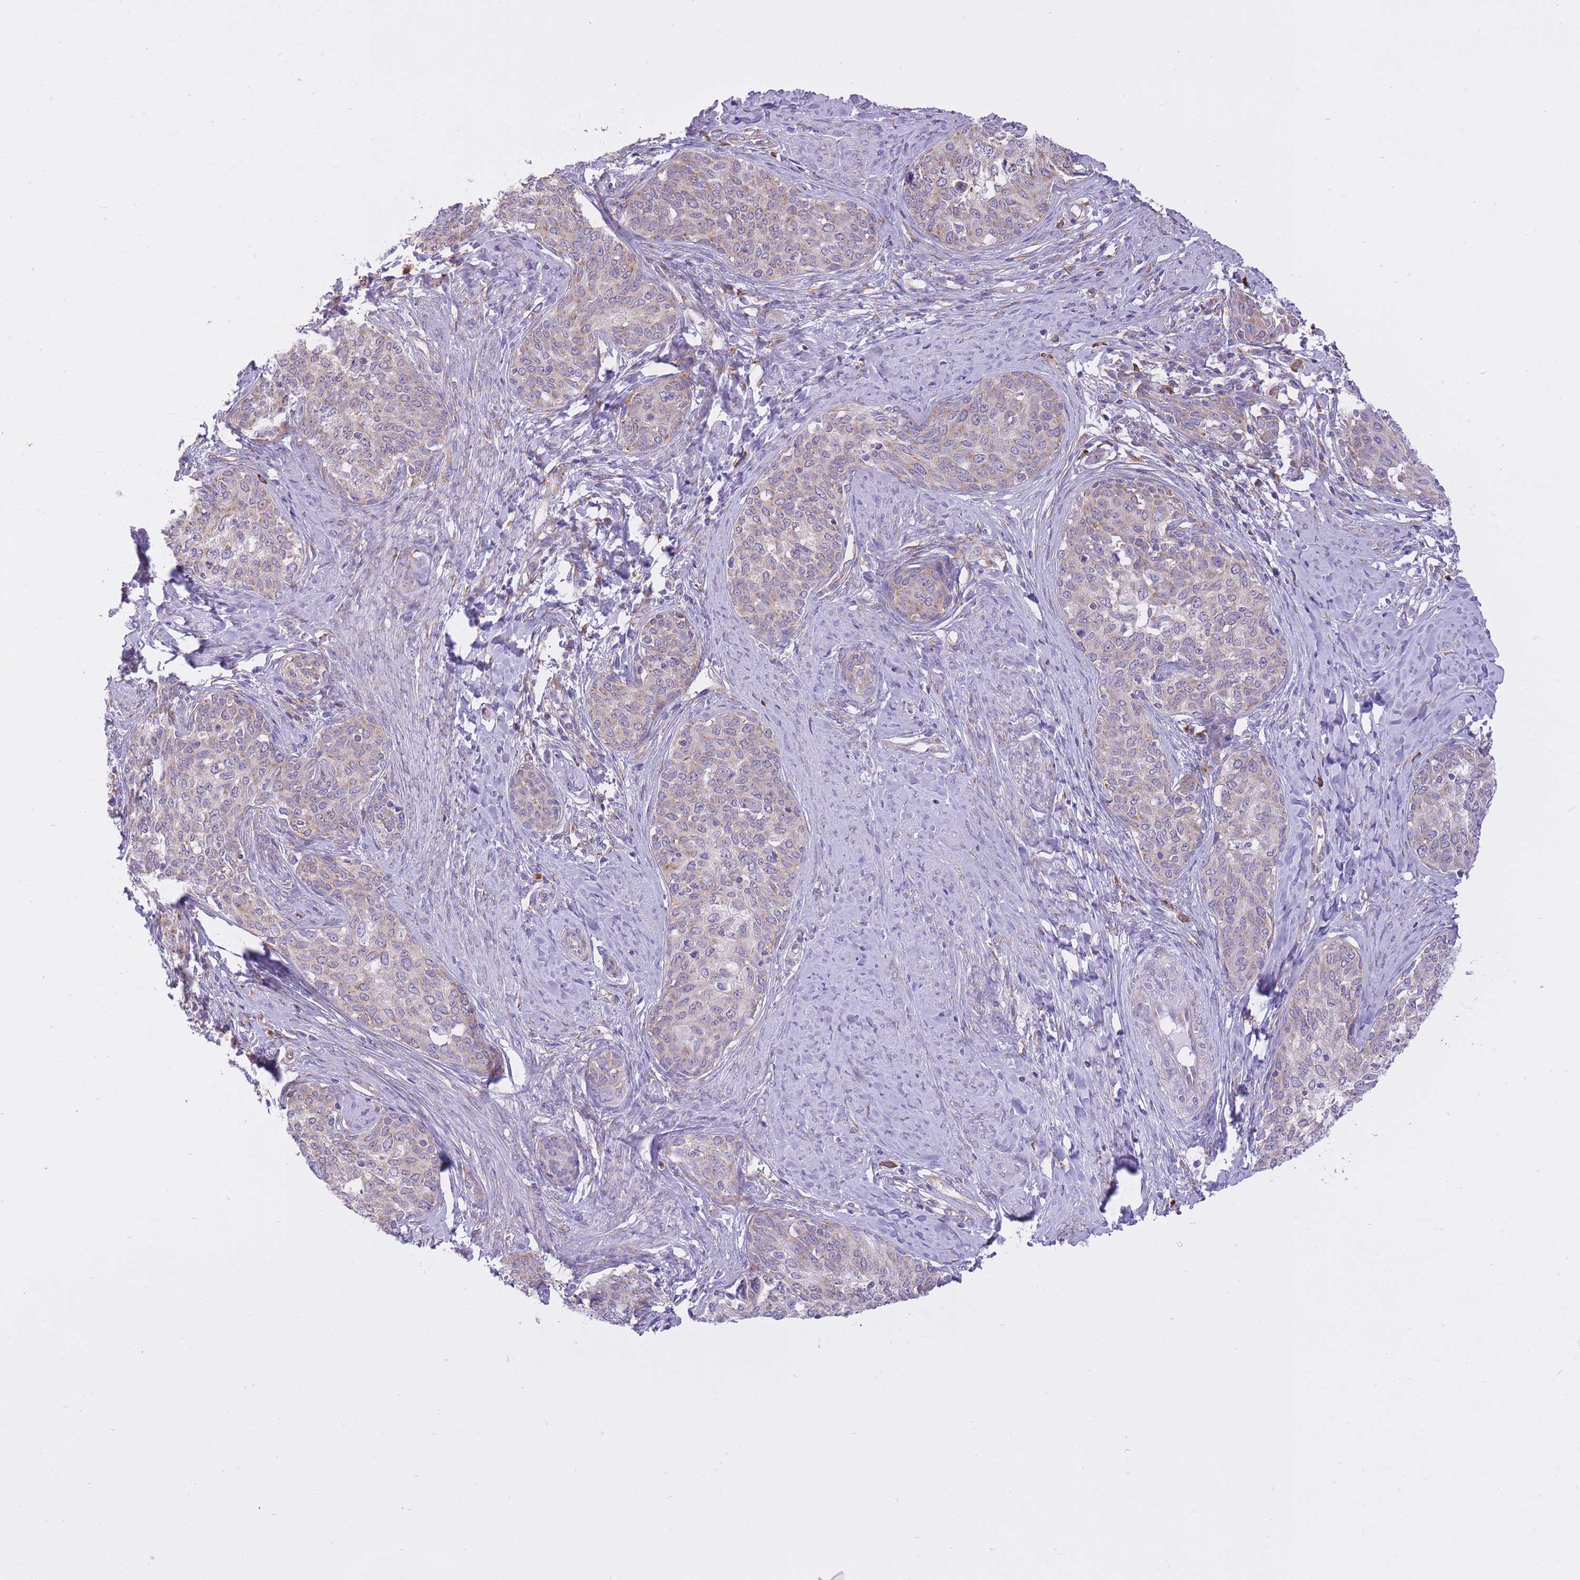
{"staining": {"intensity": "weak", "quantity": "25%-75%", "location": "cytoplasmic/membranous"}, "tissue": "cervical cancer", "cell_type": "Tumor cells", "image_type": "cancer", "snomed": [{"axis": "morphology", "description": "Squamous cell carcinoma, NOS"}, {"axis": "morphology", "description": "Adenocarcinoma, NOS"}, {"axis": "topography", "description": "Cervix"}], "caption": "IHC micrograph of human cervical cancer stained for a protein (brown), which shows low levels of weak cytoplasmic/membranous staining in approximately 25%-75% of tumor cells.", "gene": "ZNF501", "patient": {"sex": "female", "age": 52}}